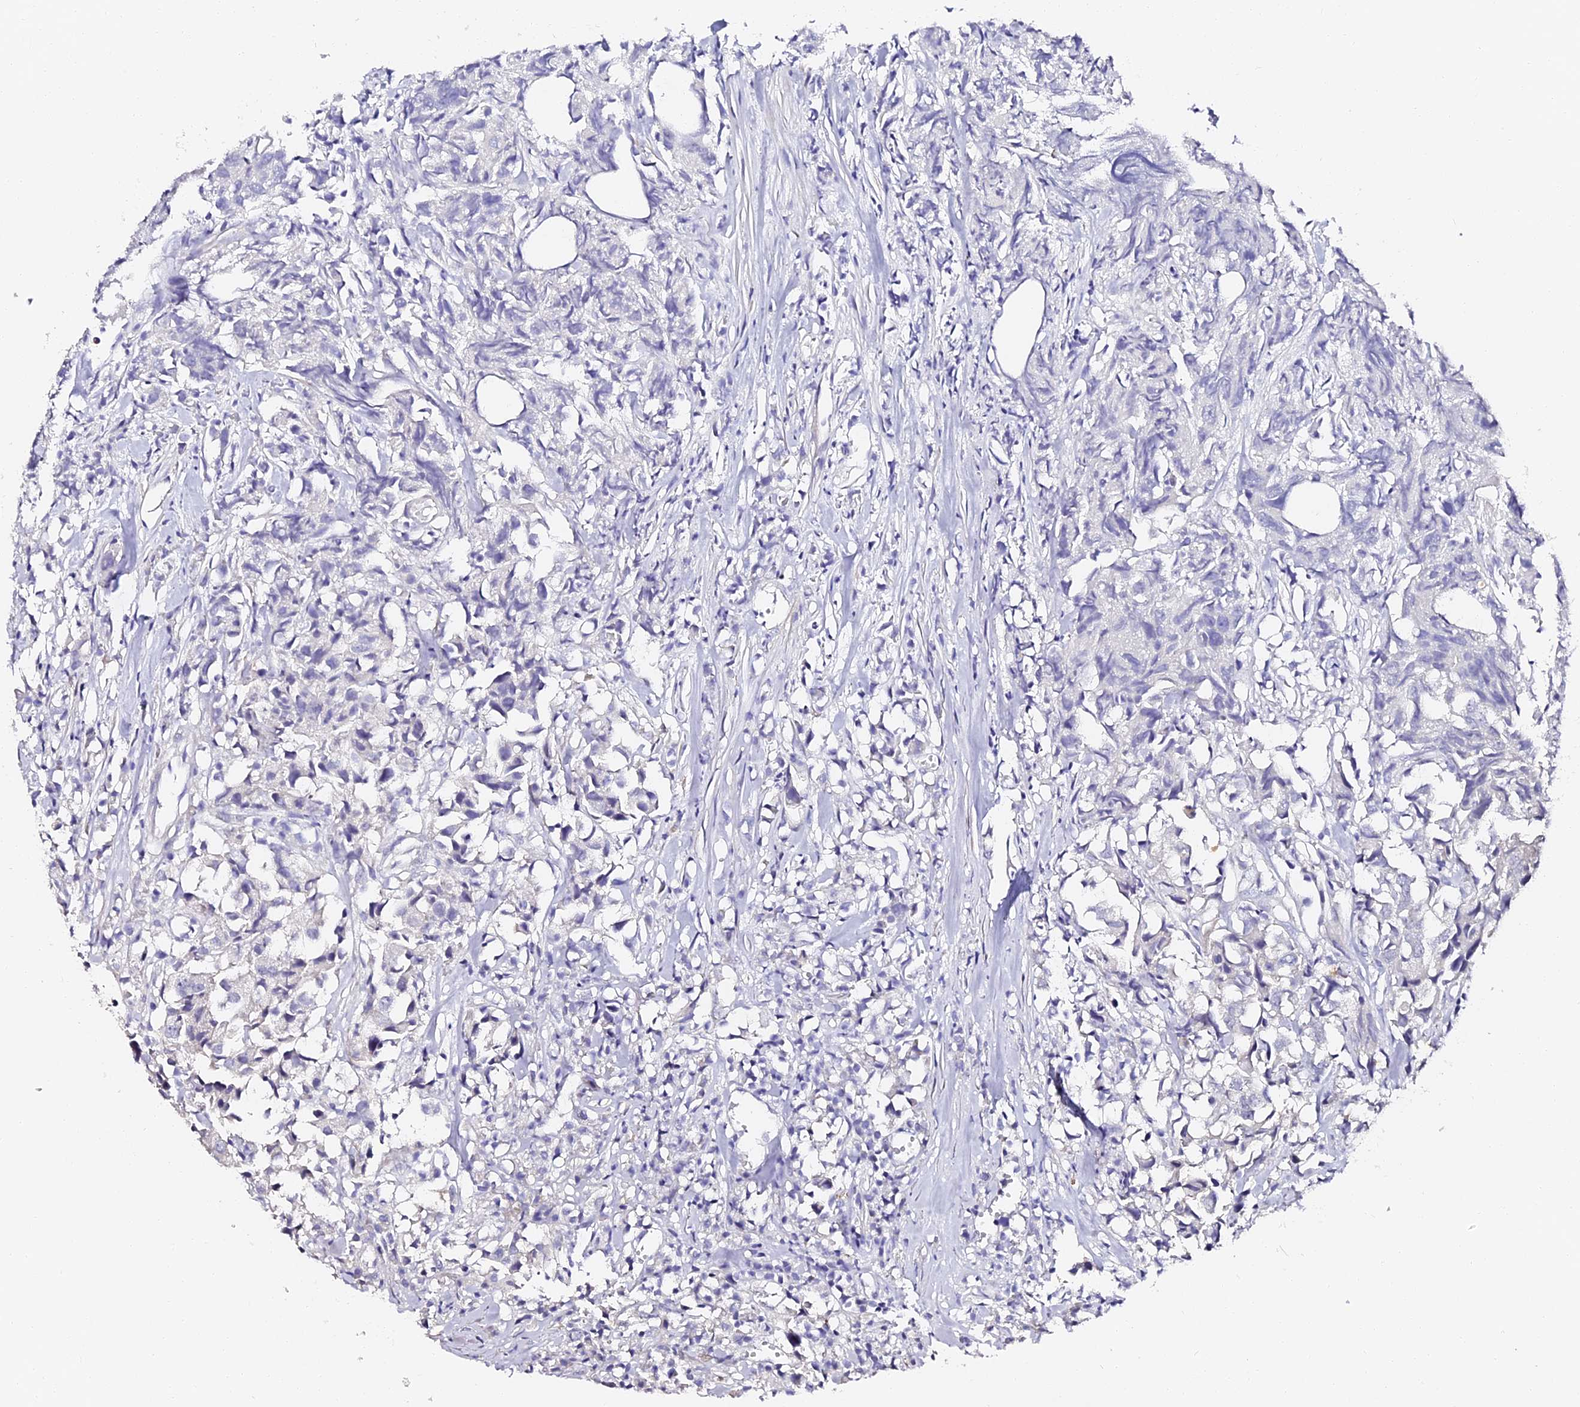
{"staining": {"intensity": "negative", "quantity": "none", "location": "none"}, "tissue": "urothelial cancer", "cell_type": "Tumor cells", "image_type": "cancer", "snomed": [{"axis": "morphology", "description": "Urothelial carcinoma, High grade"}, {"axis": "topography", "description": "Urinary bladder"}], "caption": "The micrograph reveals no staining of tumor cells in urothelial cancer.", "gene": "VPS33B", "patient": {"sex": "female", "age": 75}}